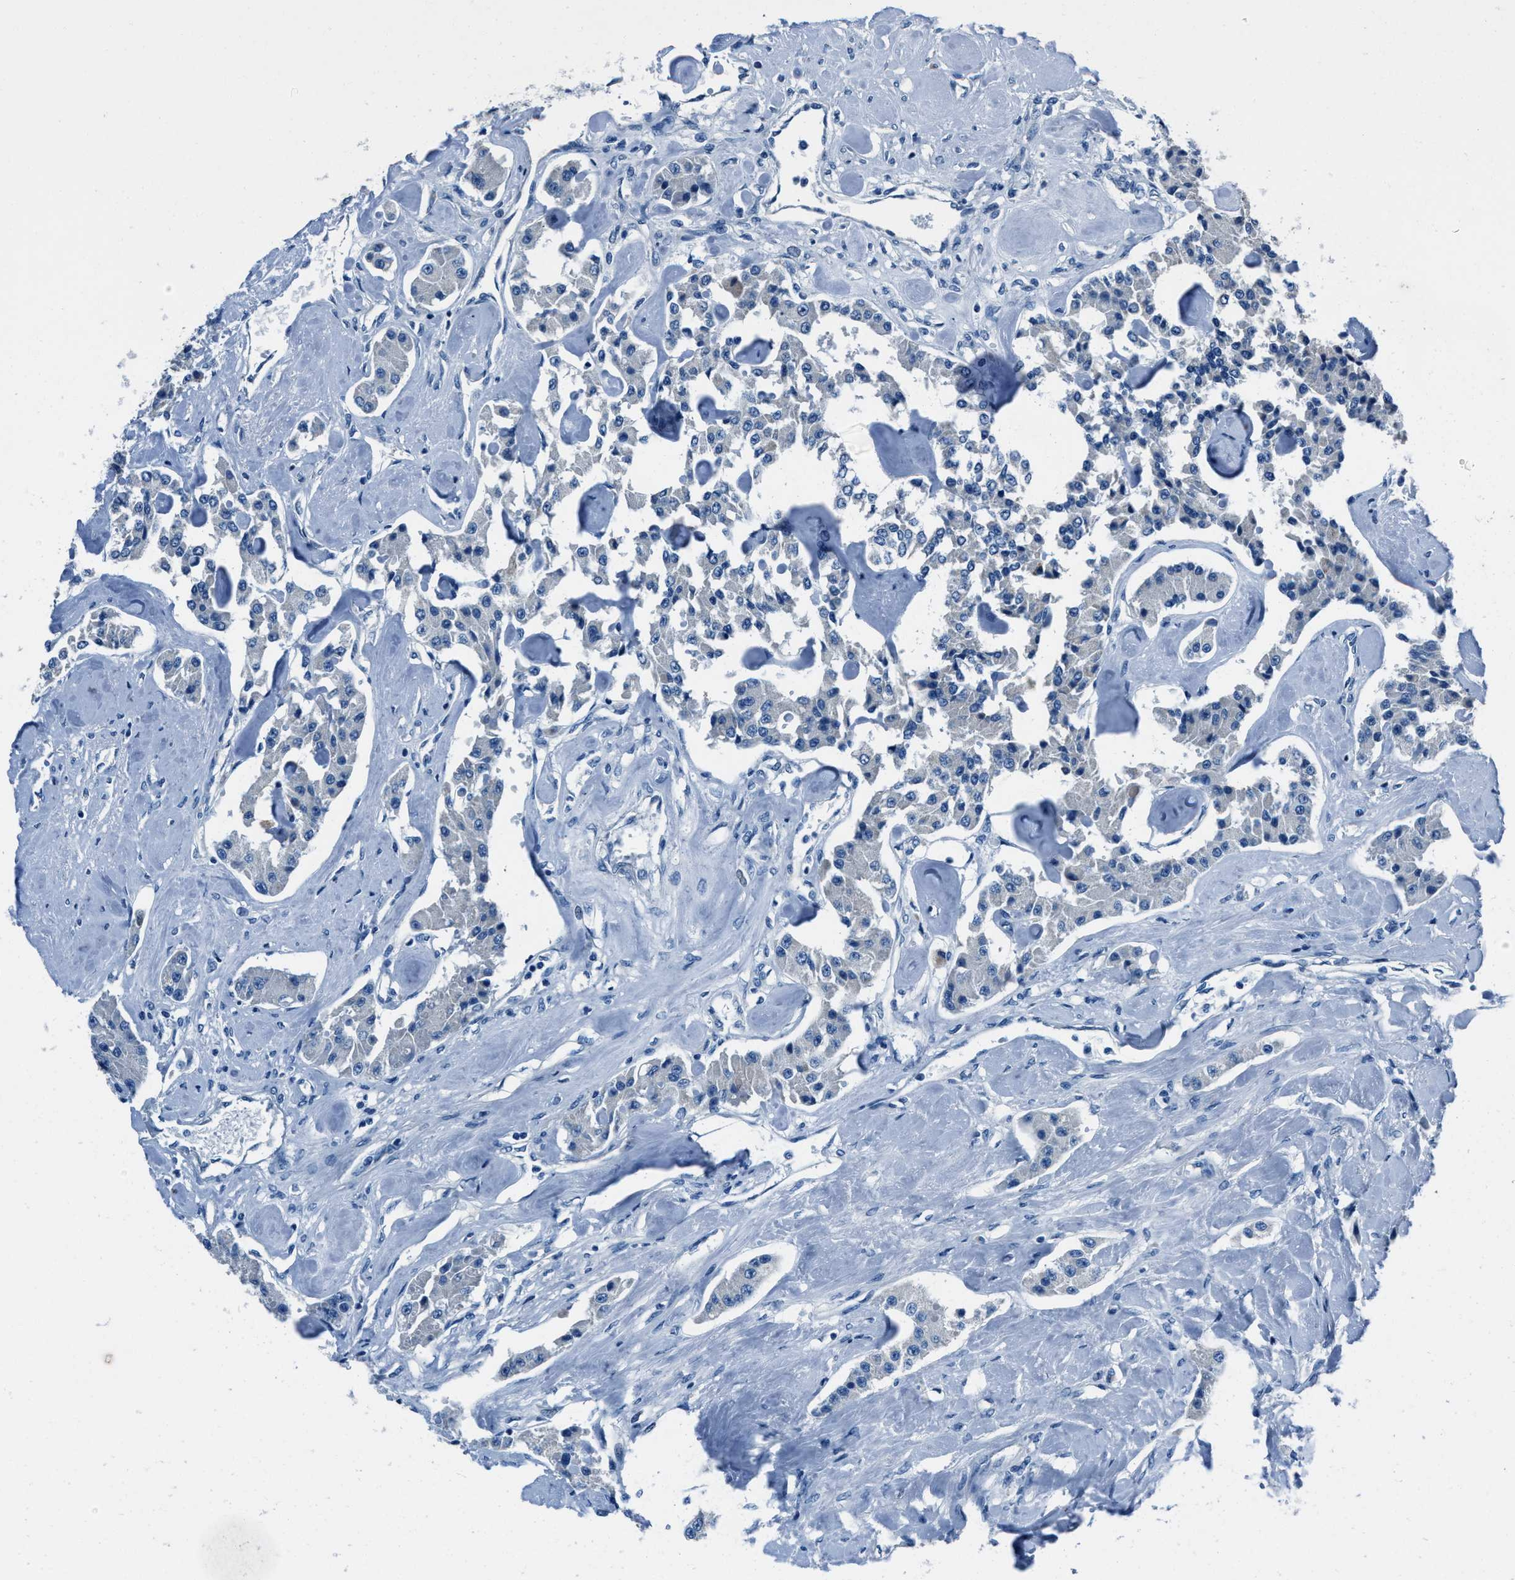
{"staining": {"intensity": "negative", "quantity": "none", "location": "none"}, "tissue": "carcinoid", "cell_type": "Tumor cells", "image_type": "cancer", "snomed": [{"axis": "morphology", "description": "Carcinoid, malignant, NOS"}, {"axis": "topography", "description": "Pancreas"}], "caption": "IHC histopathology image of neoplastic tissue: malignant carcinoid stained with DAB exhibits no significant protein positivity in tumor cells.", "gene": "AMACR", "patient": {"sex": "male", "age": 41}}